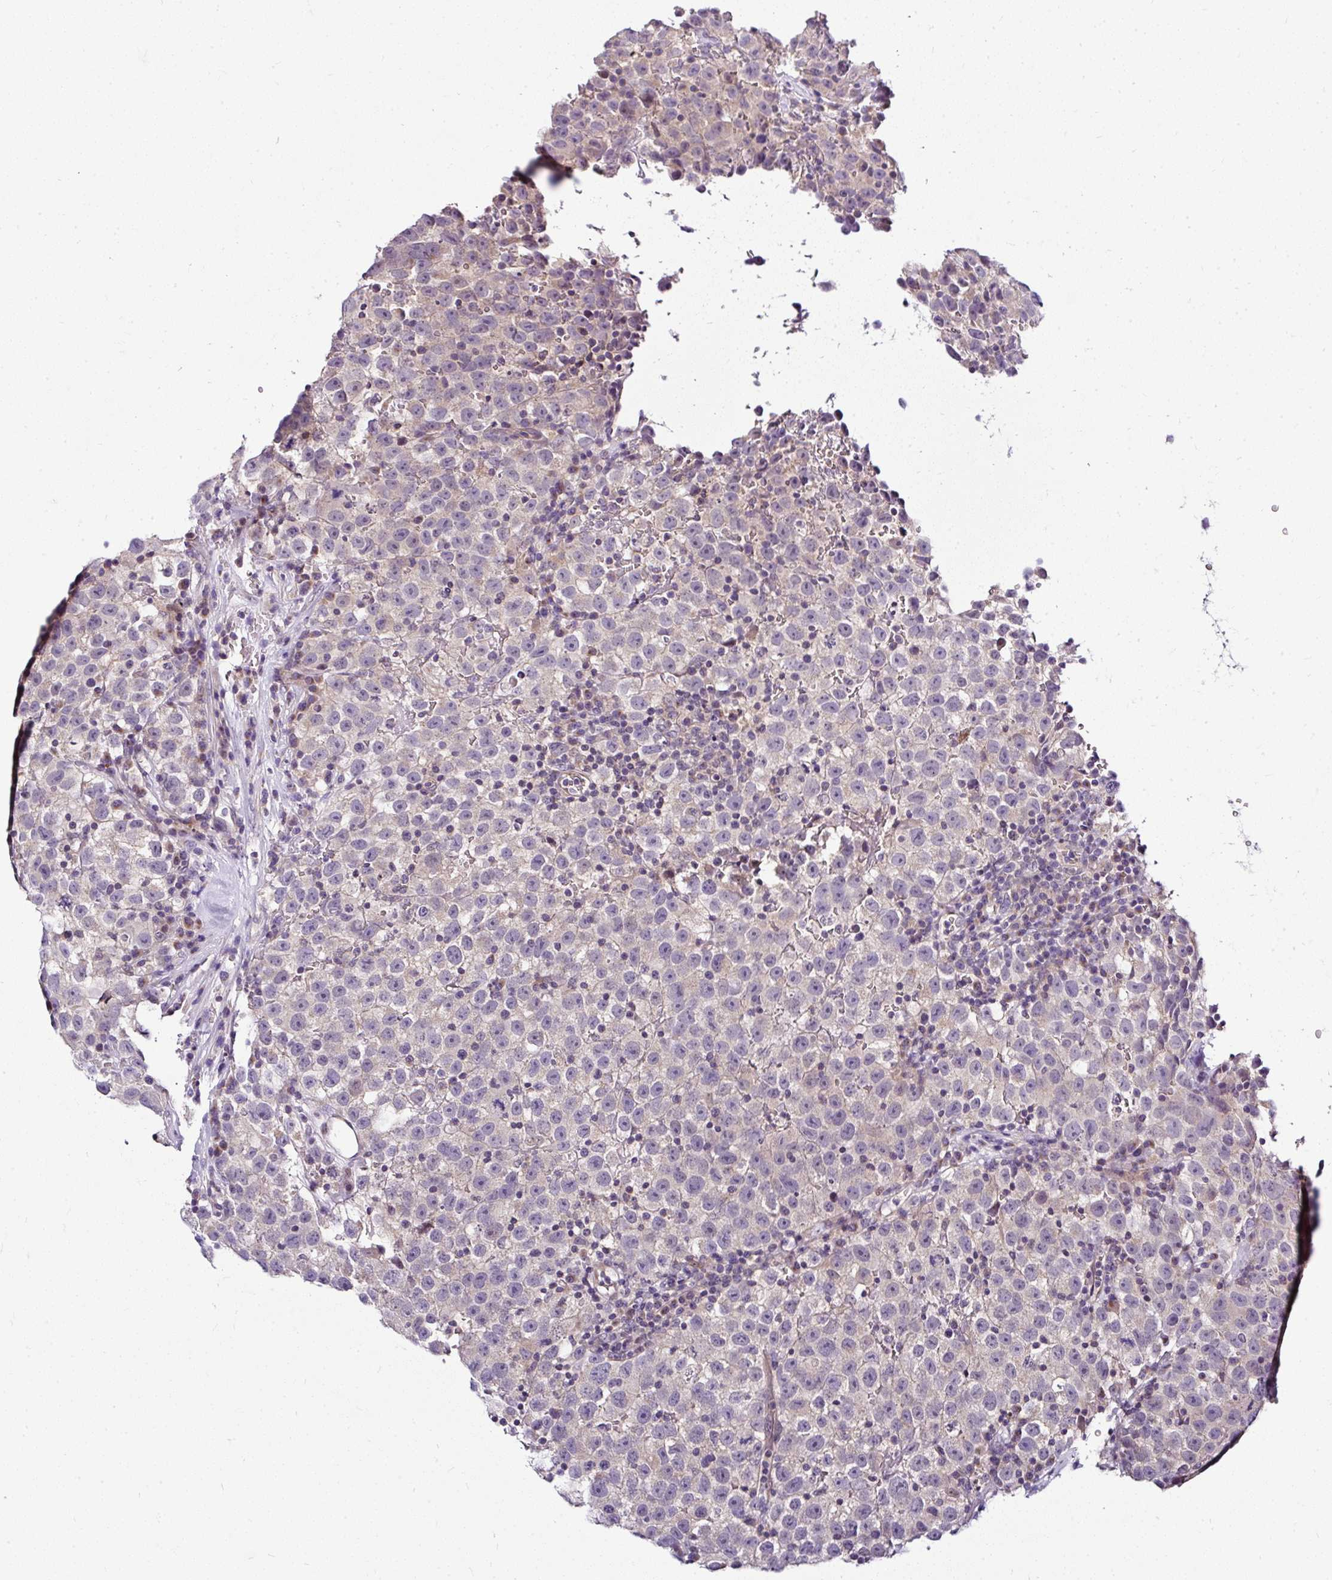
{"staining": {"intensity": "negative", "quantity": "none", "location": "none"}, "tissue": "testis cancer", "cell_type": "Tumor cells", "image_type": "cancer", "snomed": [{"axis": "morphology", "description": "Seminoma, NOS"}, {"axis": "topography", "description": "Testis"}], "caption": "This photomicrograph is of testis cancer stained with immunohistochemistry (IHC) to label a protein in brown with the nuclei are counter-stained blue. There is no expression in tumor cells.", "gene": "DEPDC5", "patient": {"sex": "male", "age": 22}}